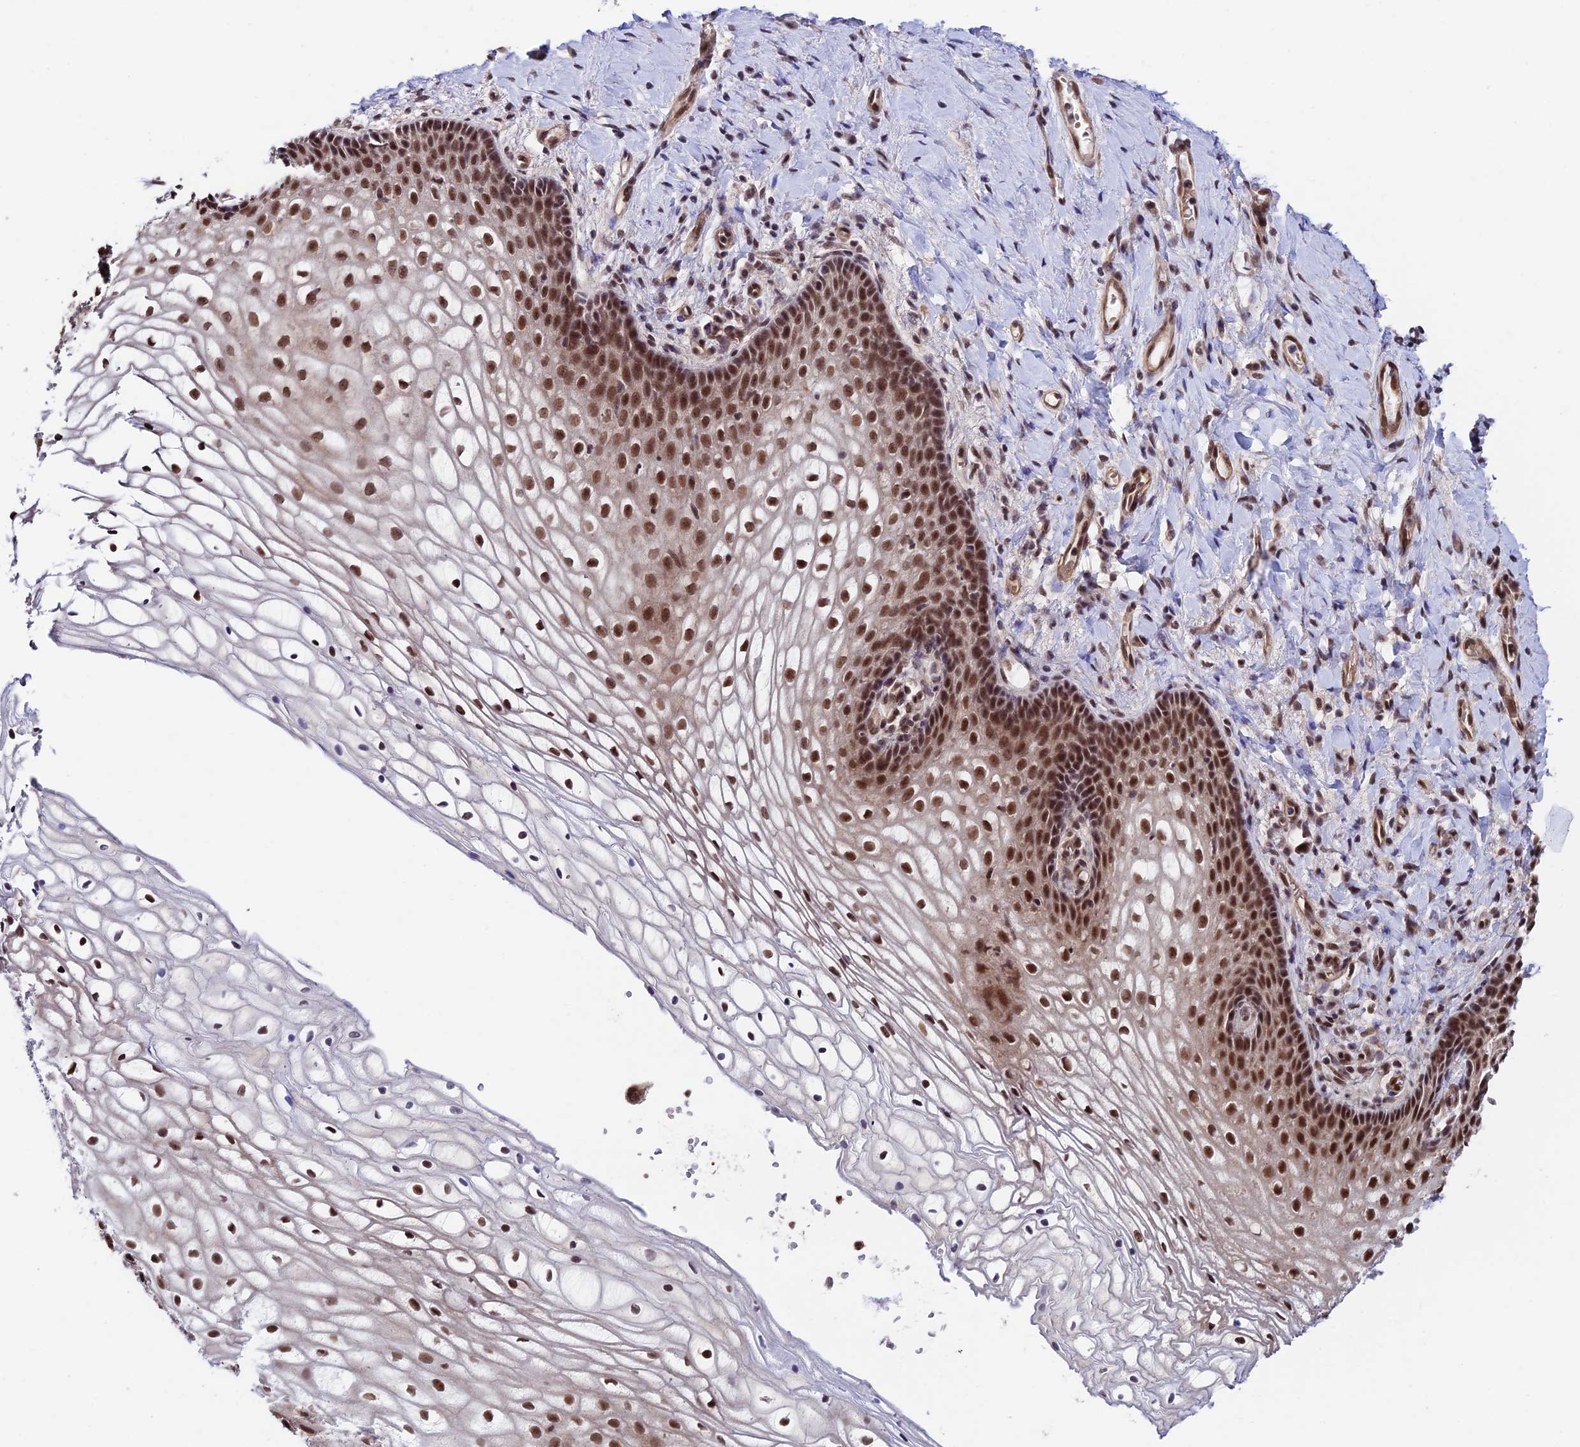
{"staining": {"intensity": "strong", "quantity": ">75%", "location": "nuclear"}, "tissue": "vagina", "cell_type": "Squamous epithelial cells", "image_type": "normal", "snomed": [{"axis": "morphology", "description": "Normal tissue, NOS"}, {"axis": "topography", "description": "Vagina"}], "caption": "DAB (3,3'-diaminobenzidine) immunohistochemical staining of unremarkable vagina shows strong nuclear protein staining in about >75% of squamous epithelial cells.", "gene": "RBM42", "patient": {"sex": "female", "age": 60}}